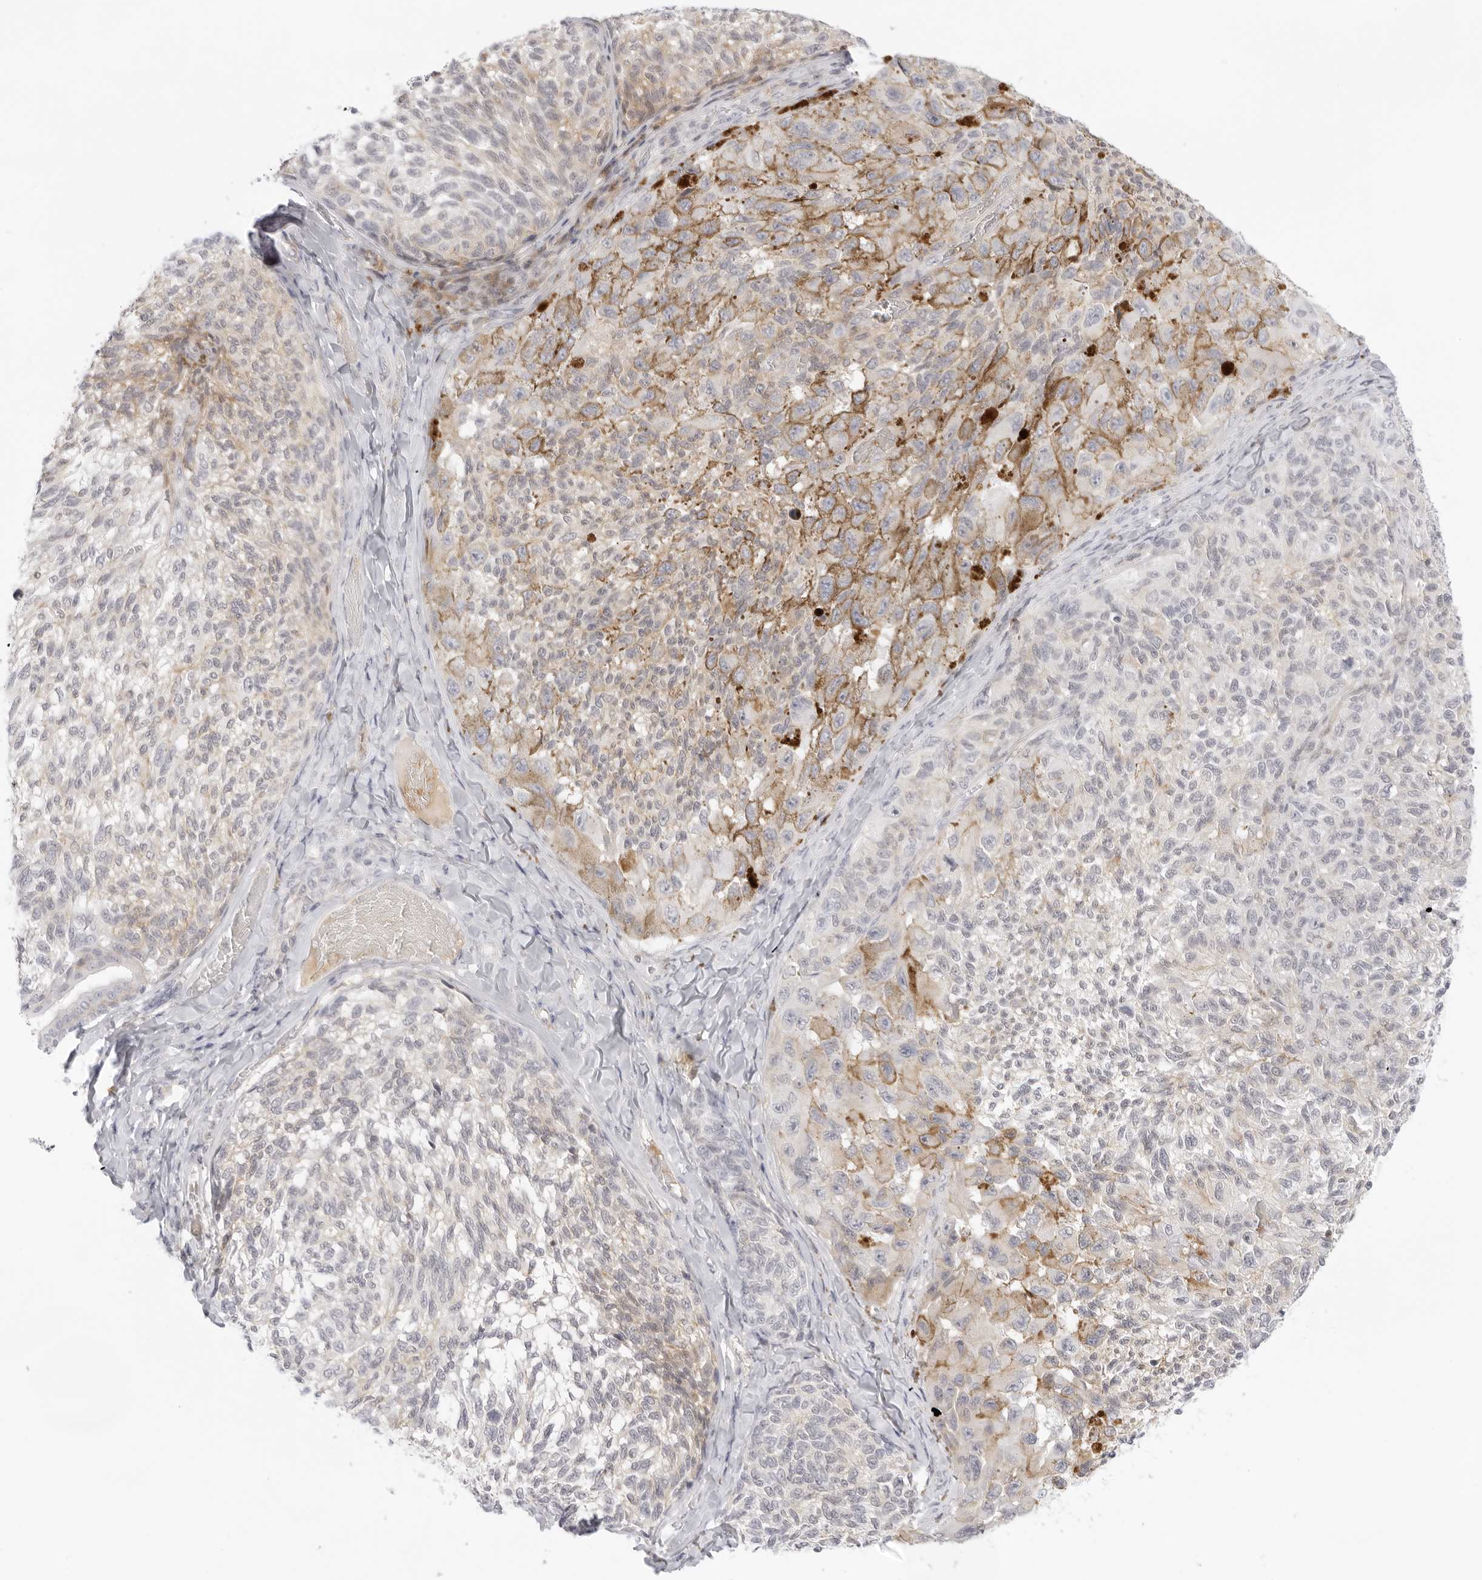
{"staining": {"intensity": "weak", "quantity": "<25%", "location": "cytoplasmic/membranous"}, "tissue": "melanoma", "cell_type": "Tumor cells", "image_type": "cancer", "snomed": [{"axis": "morphology", "description": "Malignant melanoma, NOS"}, {"axis": "topography", "description": "Skin"}], "caption": "Immunohistochemistry of human melanoma displays no expression in tumor cells.", "gene": "TNFRSF14", "patient": {"sex": "female", "age": 73}}